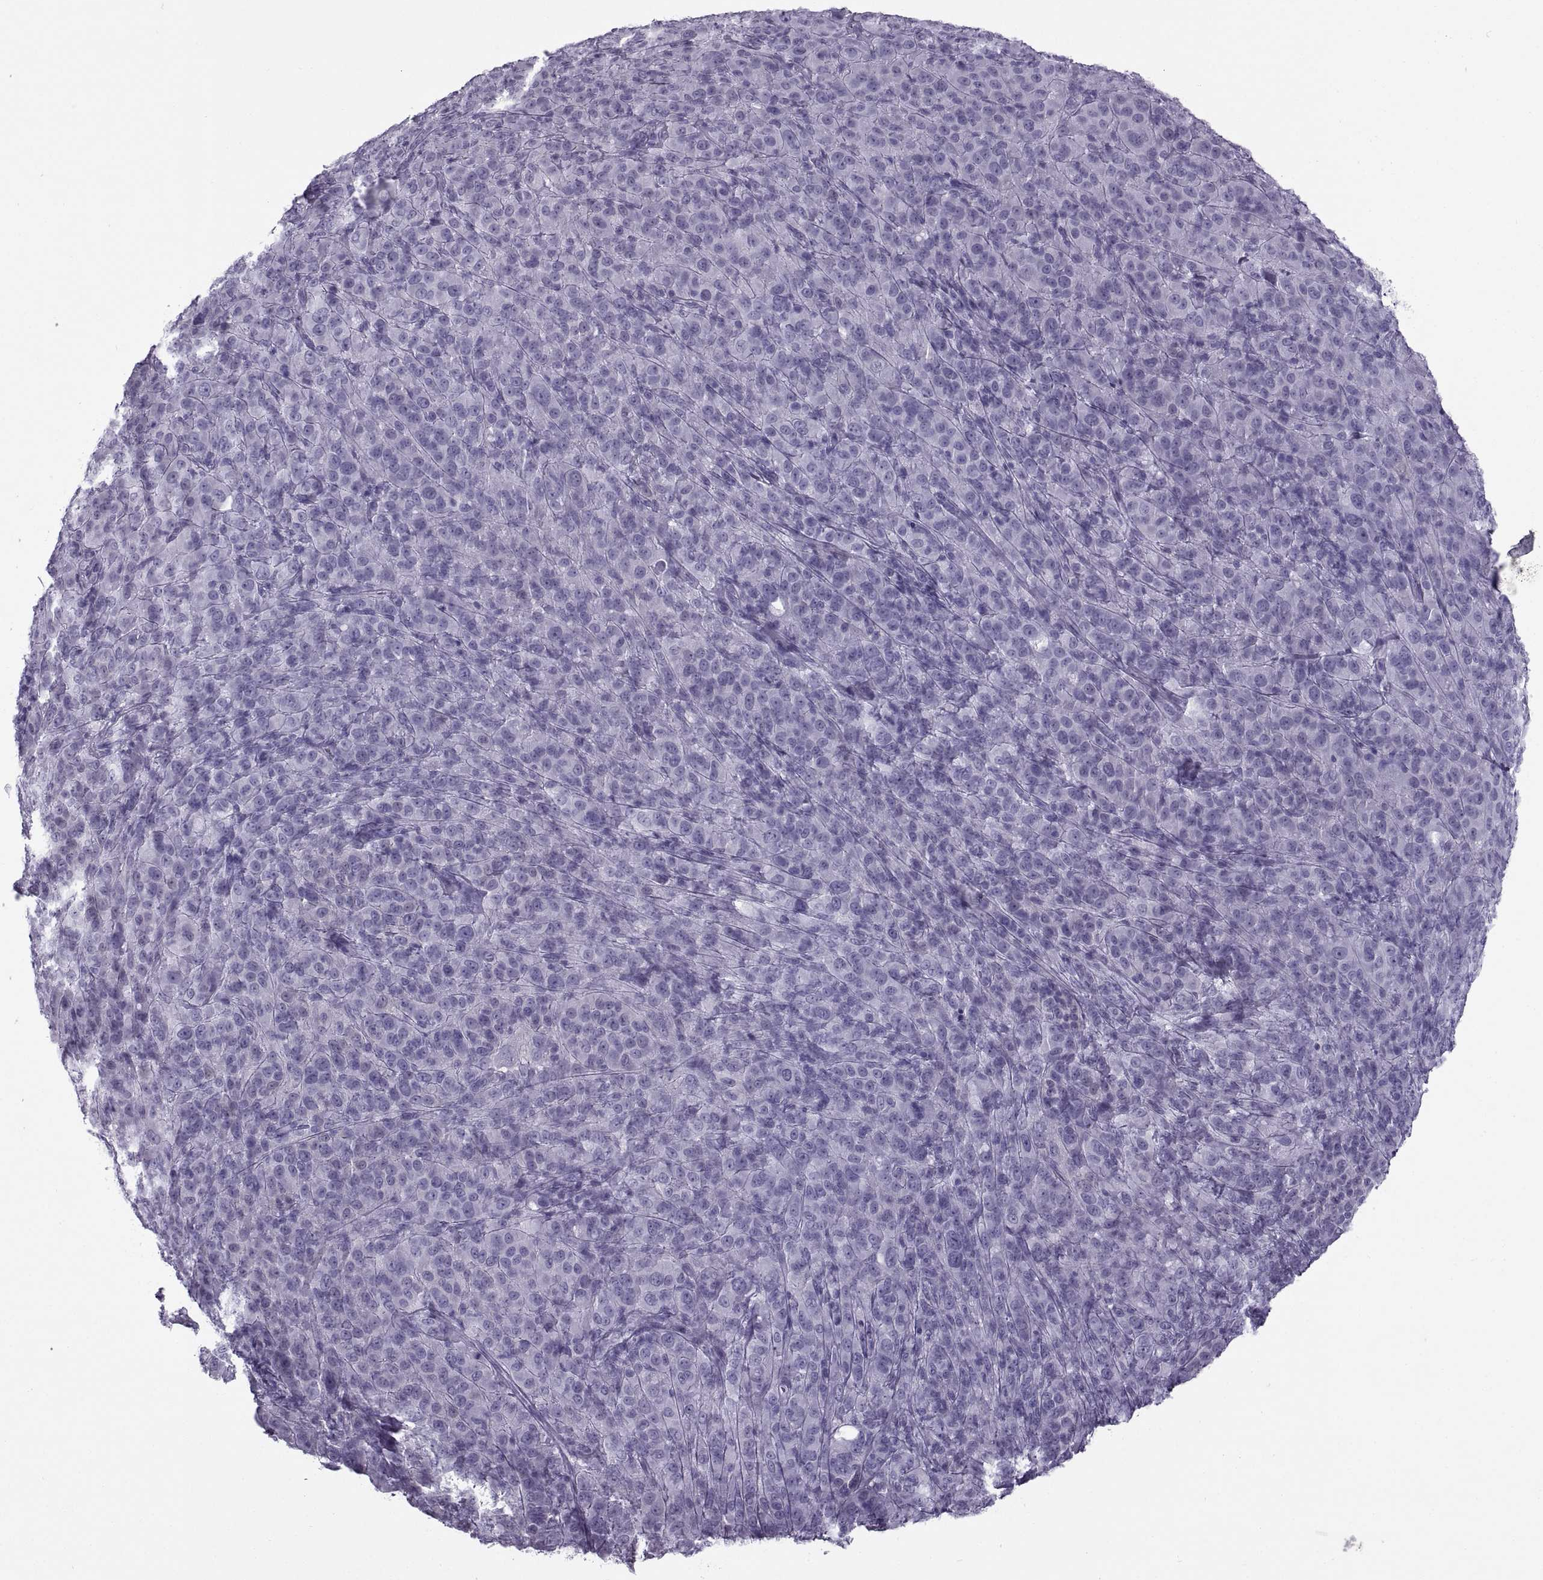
{"staining": {"intensity": "negative", "quantity": "none", "location": "none"}, "tissue": "melanoma", "cell_type": "Tumor cells", "image_type": "cancer", "snomed": [{"axis": "morphology", "description": "Malignant melanoma, NOS"}, {"axis": "topography", "description": "Skin"}], "caption": "A histopathology image of human melanoma is negative for staining in tumor cells. (Brightfield microscopy of DAB immunohistochemistry at high magnification).", "gene": "RLBP1", "patient": {"sex": "female", "age": 87}}